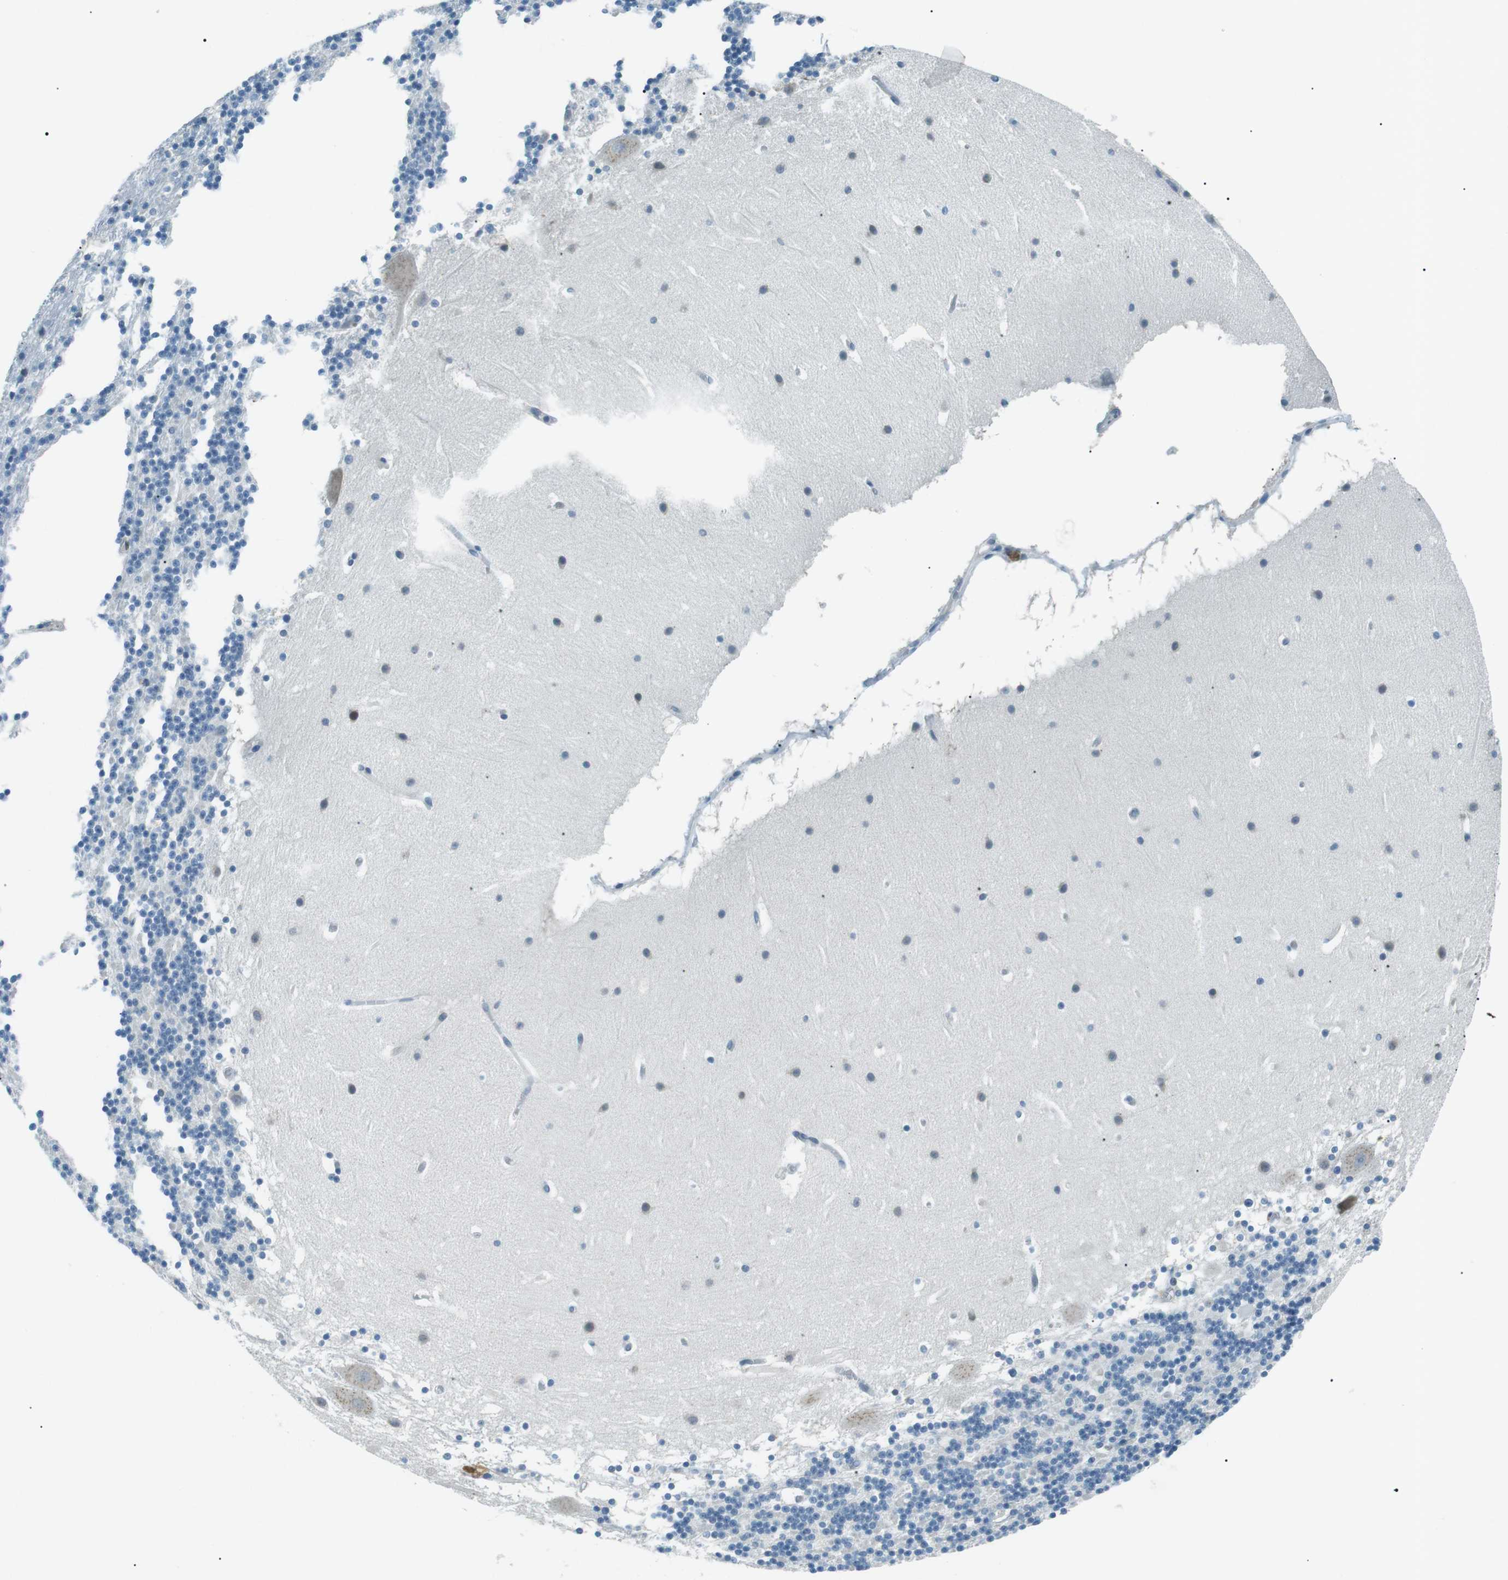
{"staining": {"intensity": "negative", "quantity": "none", "location": "none"}, "tissue": "cerebellum", "cell_type": "Cells in granular layer", "image_type": "normal", "snomed": [{"axis": "morphology", "description": "Normal tissue, NOS"}, {"axis": "topography", "description": "Cerebellum"}], "caption": "Benign cerebellum was stained to show a protein in brown. There is no significant expression in cells in granular layer.", "gene": "ENSG00000289724", "patient": {"sex": "male", "age": 45}}